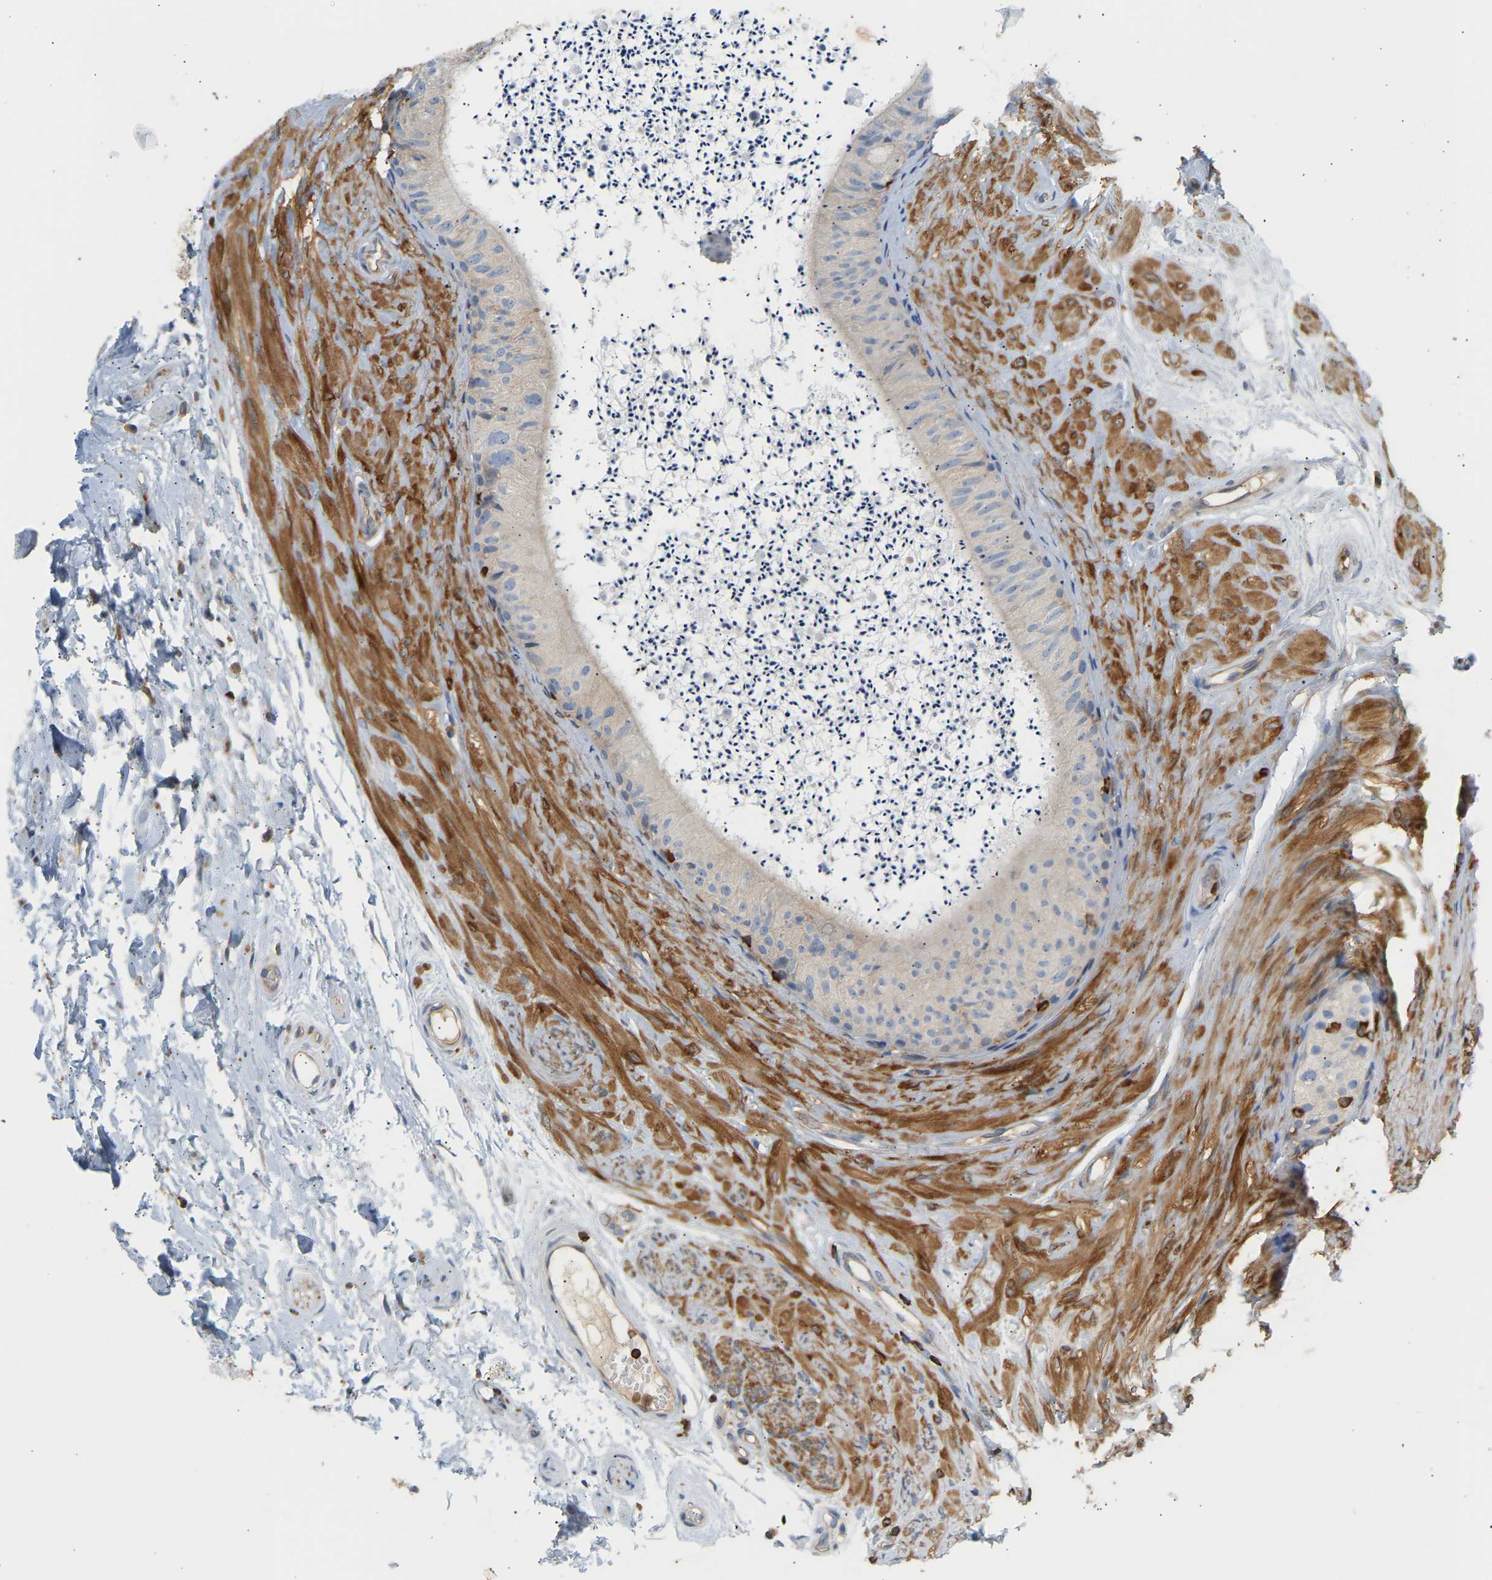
{"staining": {"intensity": "weak", "quantity": "25%-75%", "location": "cytoplasmic/membranous"}, "tissue": "epididymis", "cell_type": "Glandular cells", "image_type": "normal", "snomed": [{"axis": "morphology", "description": "Normal tissue, NOS"}, {"axis": "topography", "description": "Epididymis"}], "caption": "DAB (3,3'-diaminobenzidine) immunohistochemical staining of normal epididymis shows weak cytoplasmic/membranous protein staining in about 25%-75% of glandular cells. (Stains: DAB in brown, nuclei in blue, Microscopy: brightfield microscopy at high magnification).", "gene": "FNBP1", "patient": {"sex": "male", "age": 56}}